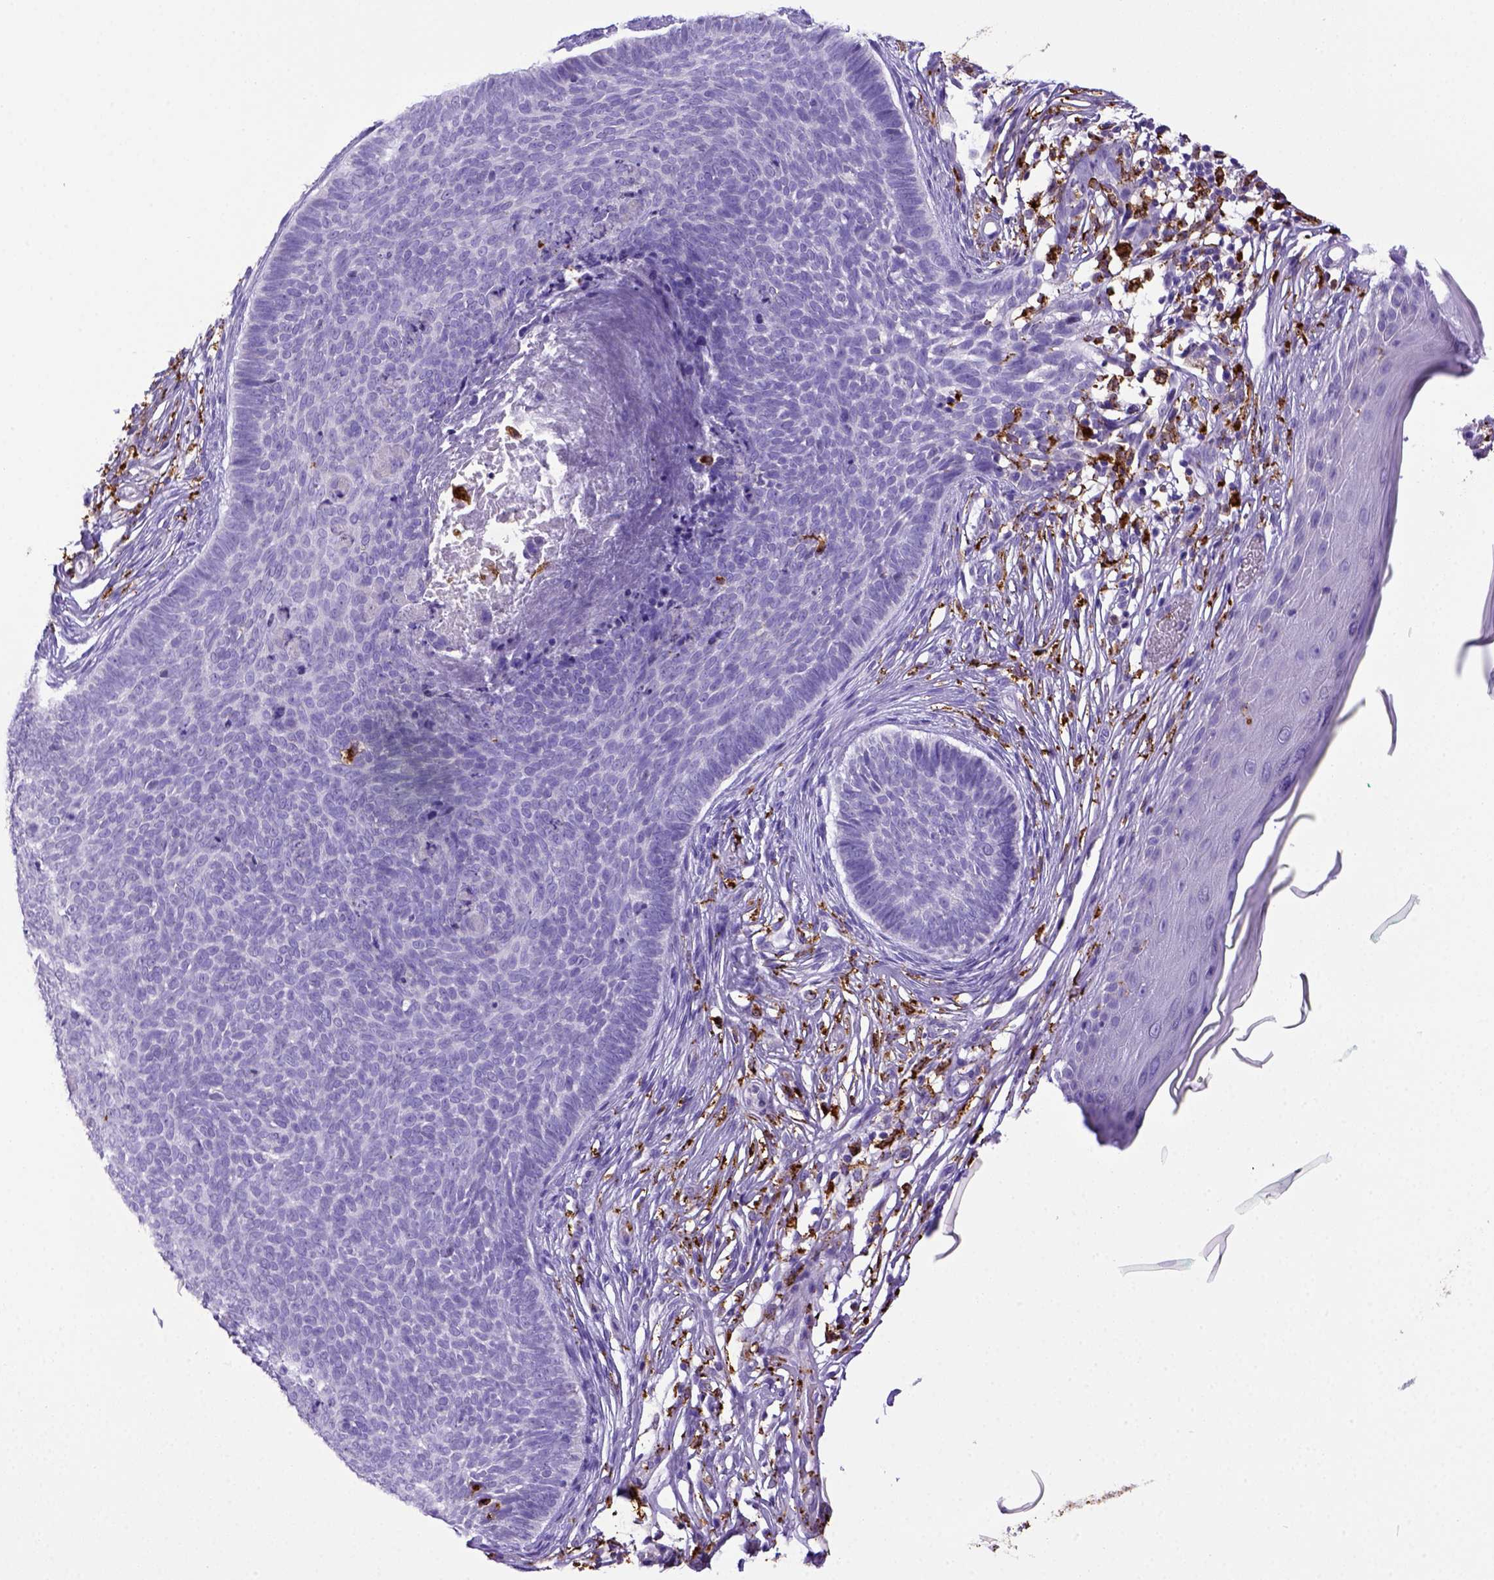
{"staining": {"intensity": "negative", "quantity": "none", "location": "none"}, "tissue": "skin cancer", "cell_type": "Tumor cells", "image_type": "cancer", "snomed": [{"axis": "morphology", "description": "Basal cell carcinoma"}, {"axis": "topography", "description": "Skin"}], "caption": "This is a micrograph of immunohistochemistry (IHC) staining of skin cancer (basal cell carcinoma), which shows no staining in tumor cells. (DAB (3,3'-diaminobenzidine) IHC, high magnification).", "gene": "CD68", "patient": {"sex": "male", "age": 85}}